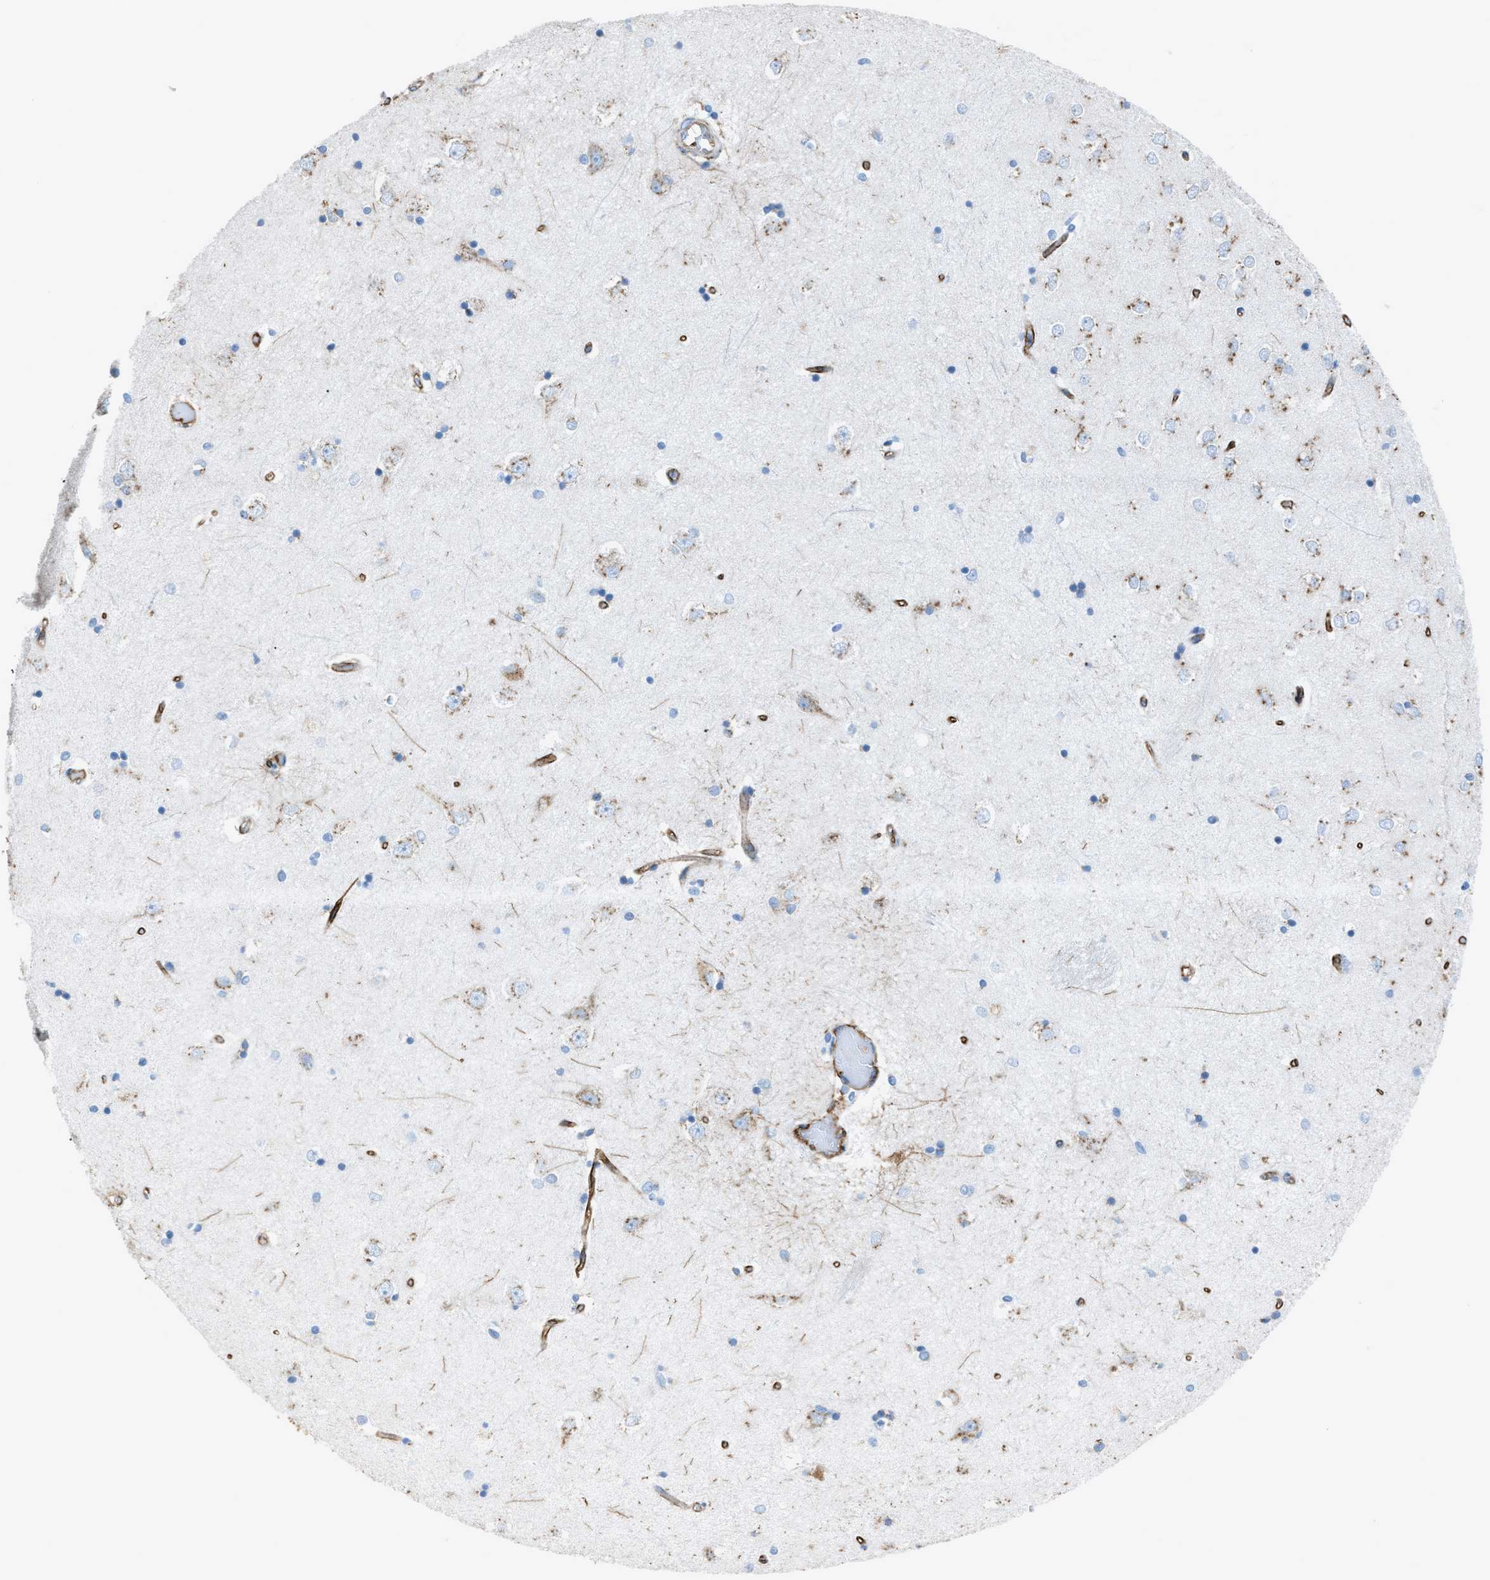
{"staining": {"intensity": "negative", "quantity": "none", "location": "none"}, "tissue": "hippocampus", "cell_type": "Glial cells", "image_type": "normal", "snomed": [{"axis": "morphology", "description": "Normal tissue, NOS"}, {"axis": "topography", "description": "Hippocampus"}], "caption": "This is an IHC micrograph of unremarkable human hippocampus. There is no staining in glial cells.", "gene": "SLC22A15", "patient": {"sex": "male", "age": 45}}